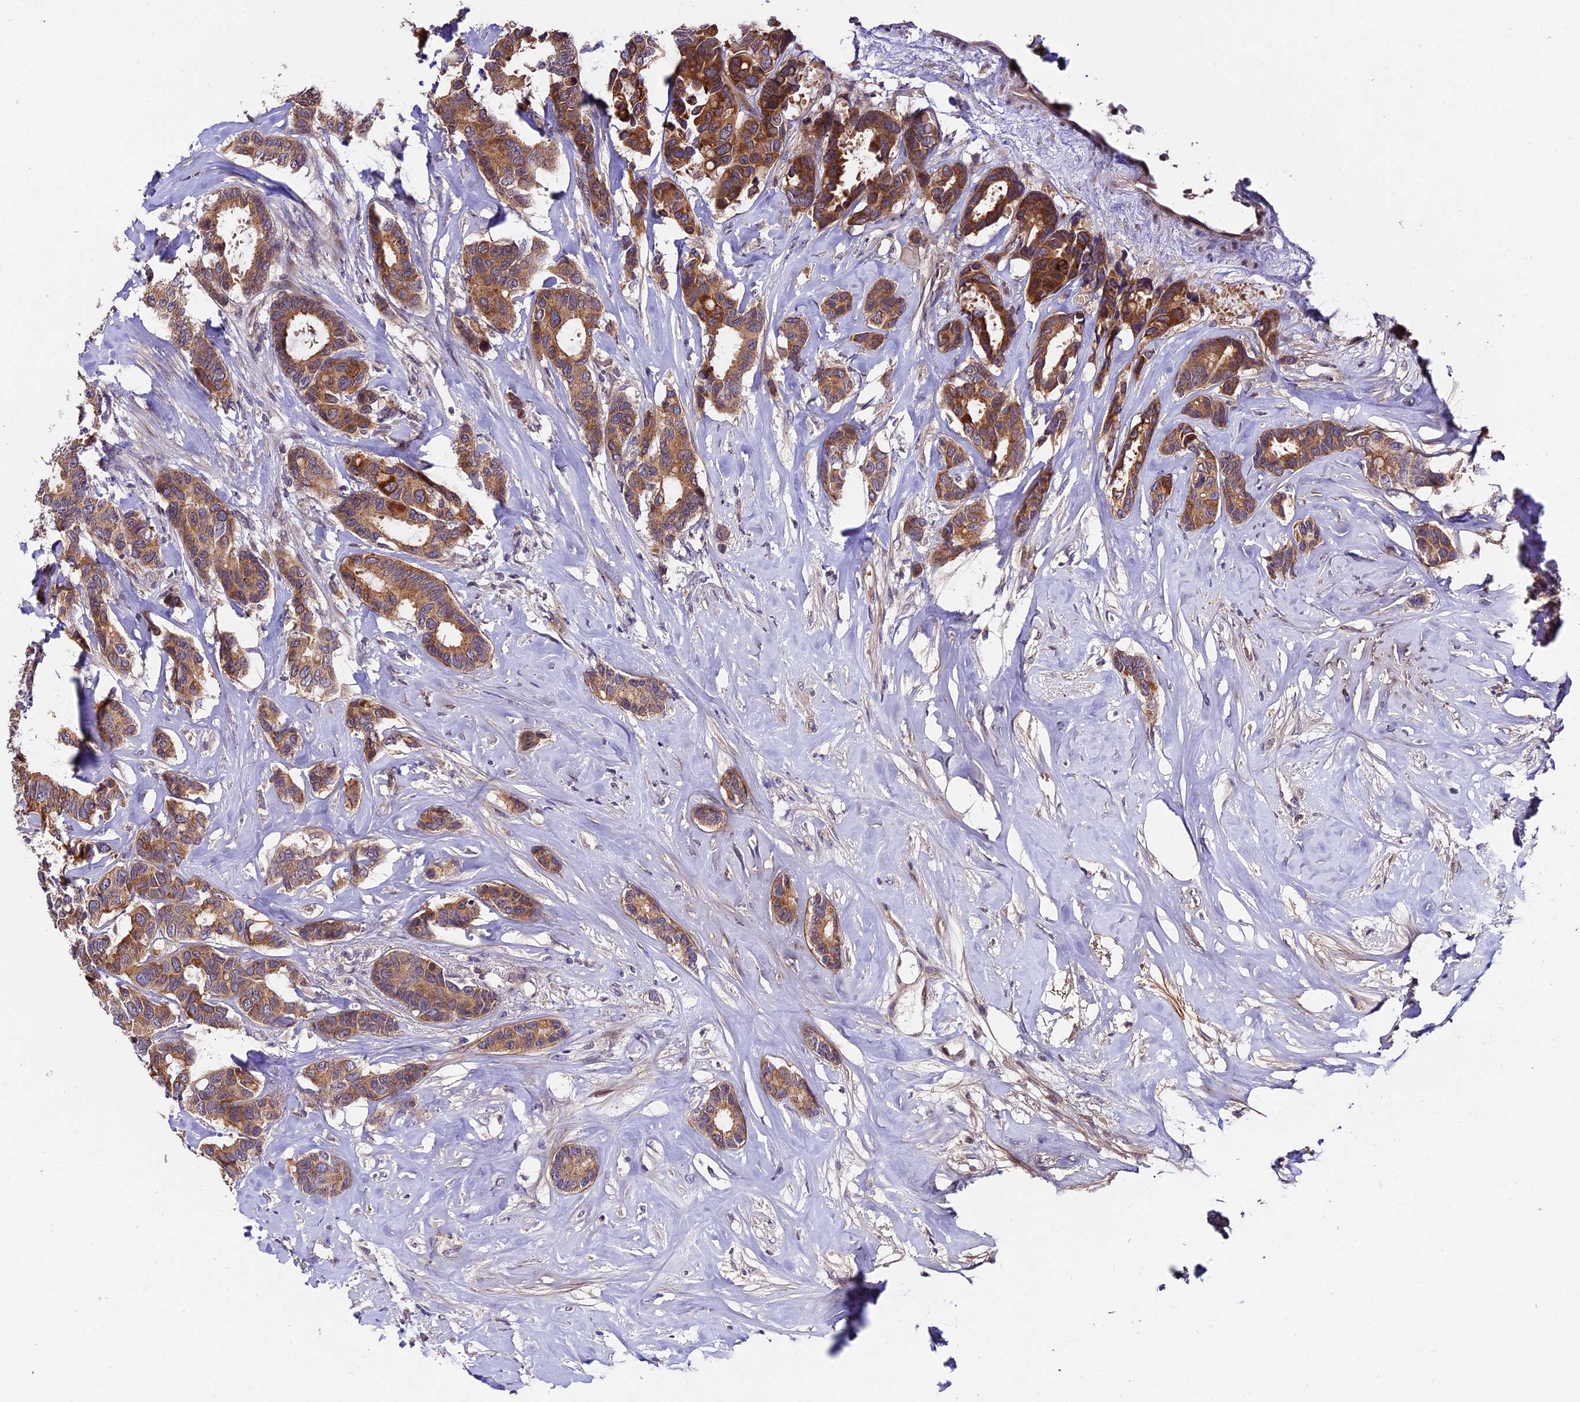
{"staining": {"intensity": "moderate", "quantity": ">75%", "location": "cytoplasmic/membranous"}, "tissue": "breast cancer", "cell_type": "Tumor cells", "image_type": "cancer", "snomed": [{"axis": "morphology", "description": "Duct carcinoma"}, {"axis": "topography", "description": "Breast"}], "caption": "Protein staining displays moderate cytoplasmic/membranous staining in approximately >75% of tumor cells in infiltrating ductal carcinoma (breast). The protein of interest is shown in brown color, while the nuclei are stained blue.", "gene": "TRMT1", "patient": {"sex": "female", "age": 87}}